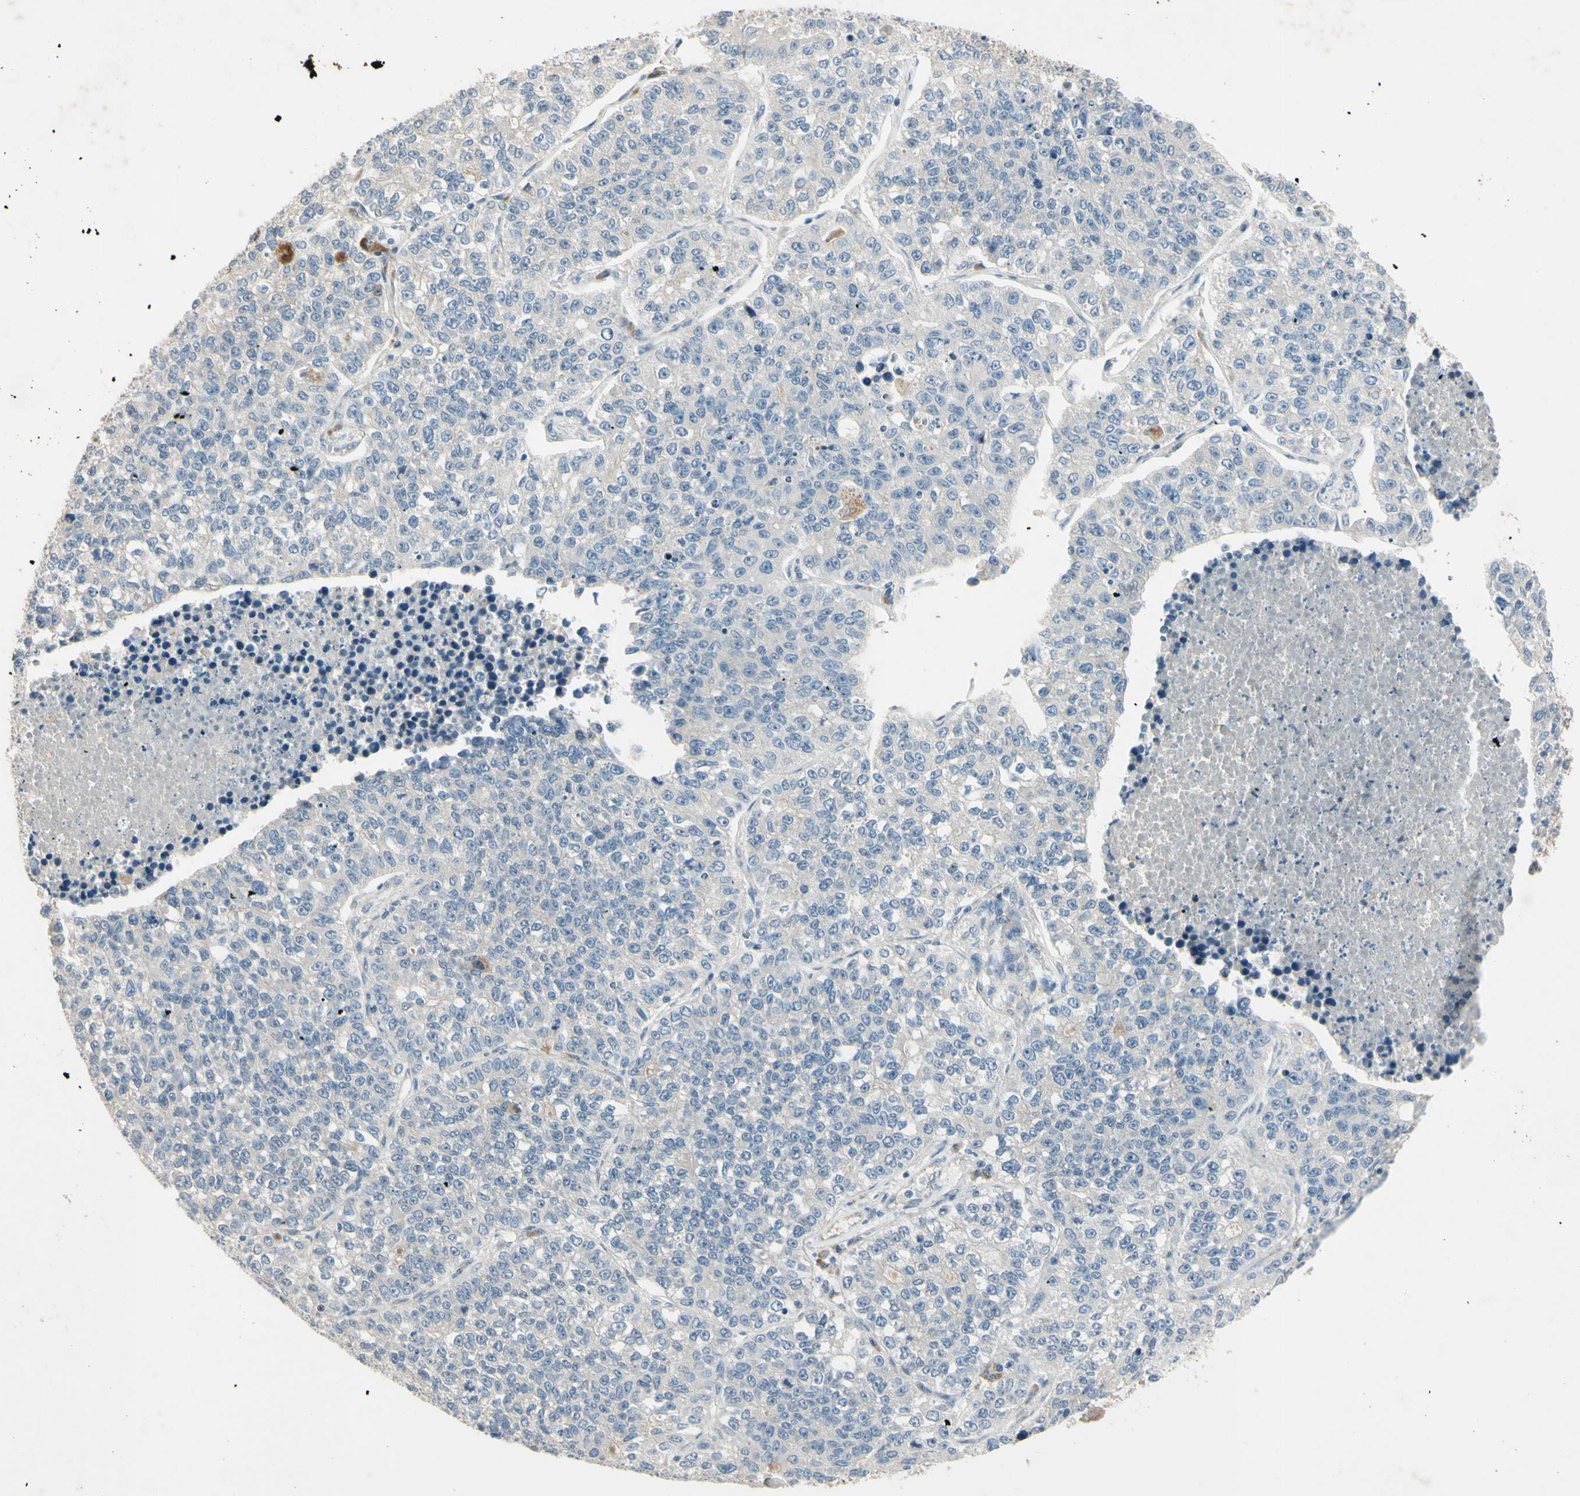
{"staining": {"intensity": "negative", "quantity": "none", "location": "none"}, "tissue": "lung cancer", "cell_type": "Tumor cells", "image_type": "cancer", "snomed": [{"axis": "morphology", "description": "Adenocarcinoma, NOS"}, {"axis": "topography", "description": "Lung"}], "caption": "Tumor cells show no significant expression in lung adenocarcinoma.", "gene": "AATK", "patient": {"sex": "male", "age": 49}}